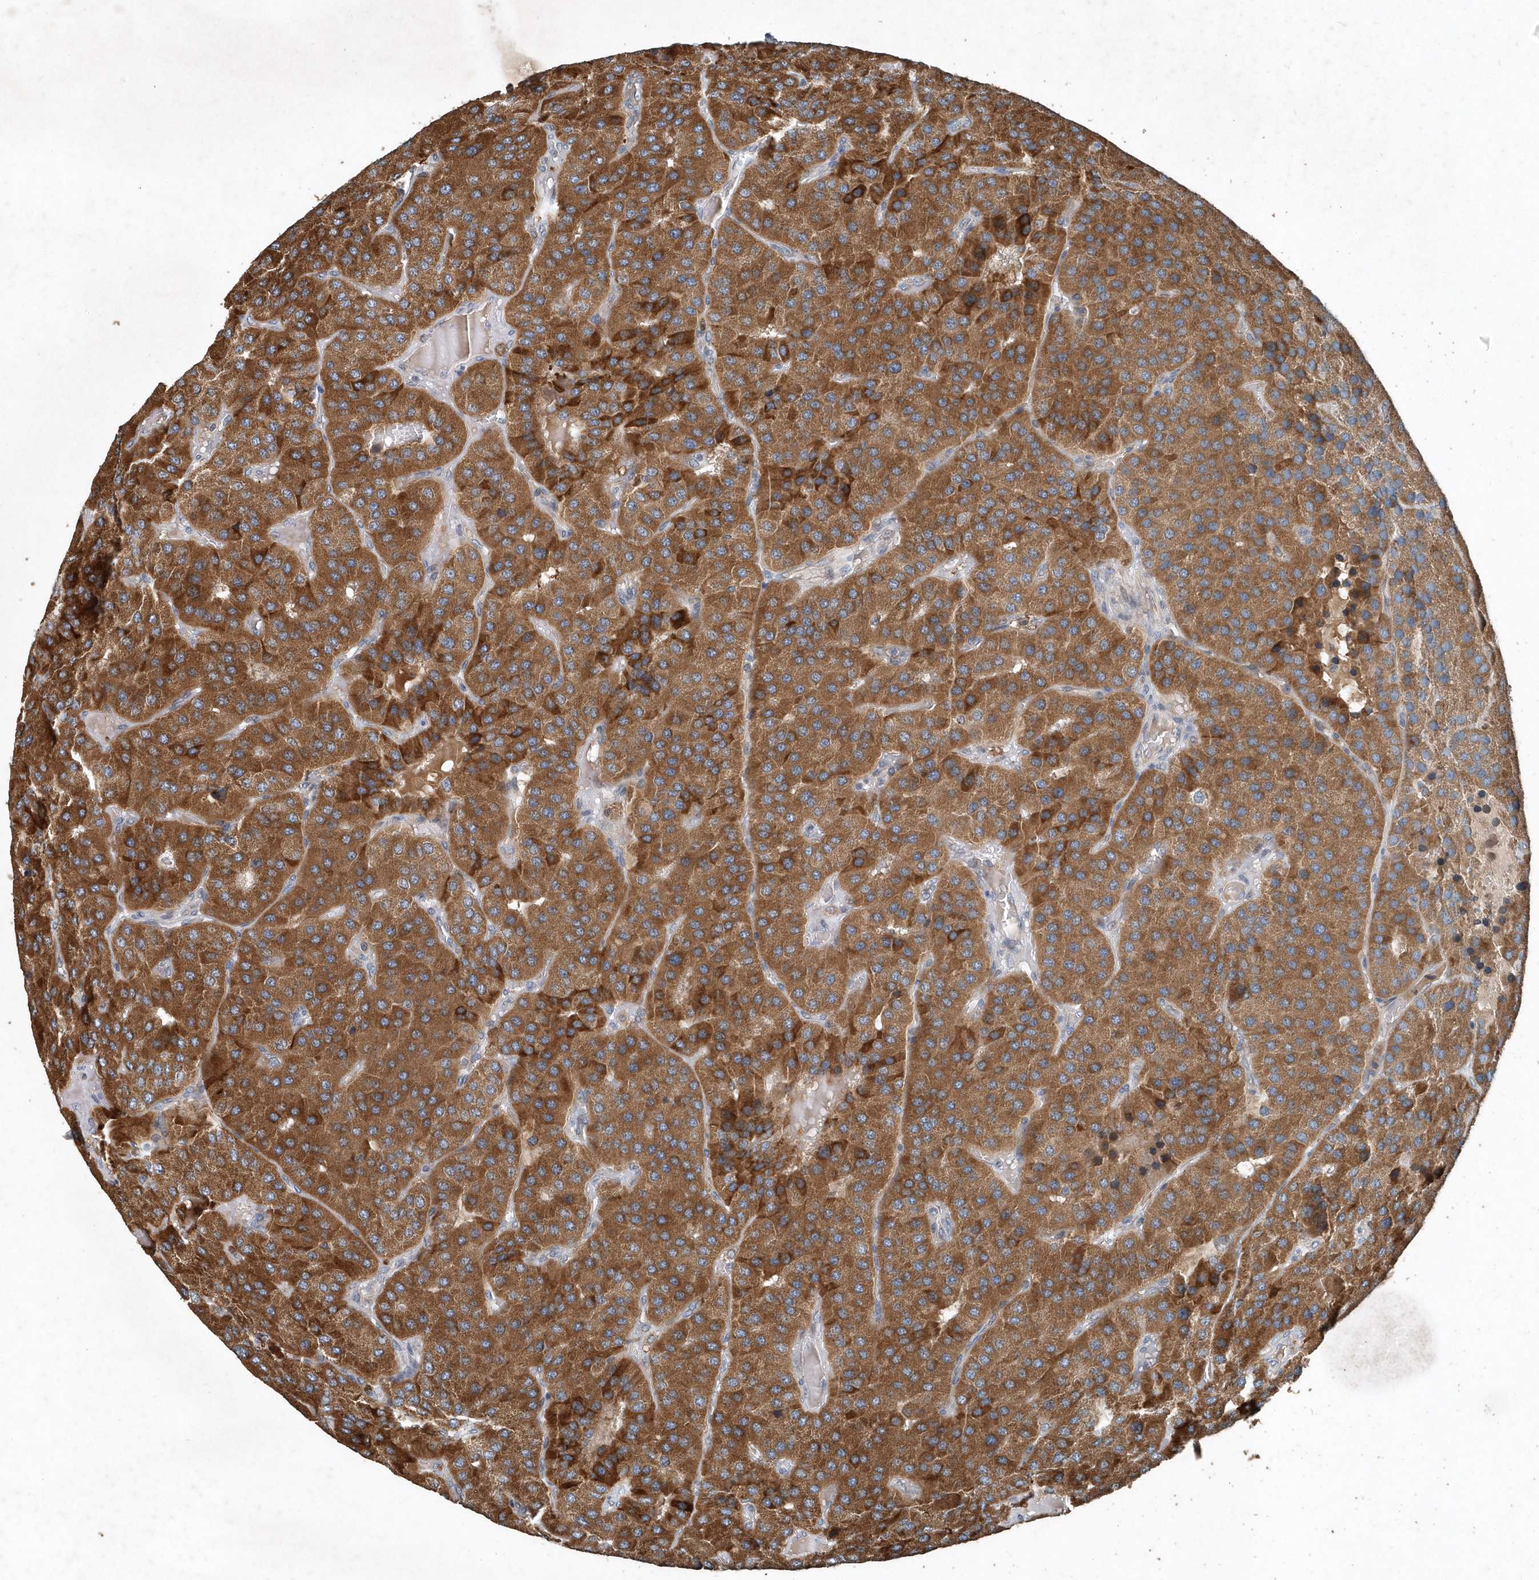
{"staining": {"intensity": "strong", "quantity": ">75%", "location": "cytoplasmic/membranous"}, "tissue": "parathyroid gland", "cell_type": "Glandular cells", "image_type": "normal", "snomed": [{"axis": "morphology", "description": "Normal tissue, NOS"}, {"axis": "morphology", "description": "Adenoma, NOS"}, {"axis": "topography", "description": "Parathyroid gland"}], "caption": "DAB immunohistochemical staining of benign parathyroid gland demonstrates strong cytoplasmic/membranous protein staining in approximately >75% of glandular cells. (Brightfield microscopy of DAB IHC at high magnification).", "gene": "SCFD2", "patient": {"sex": "female", "age": 86}}